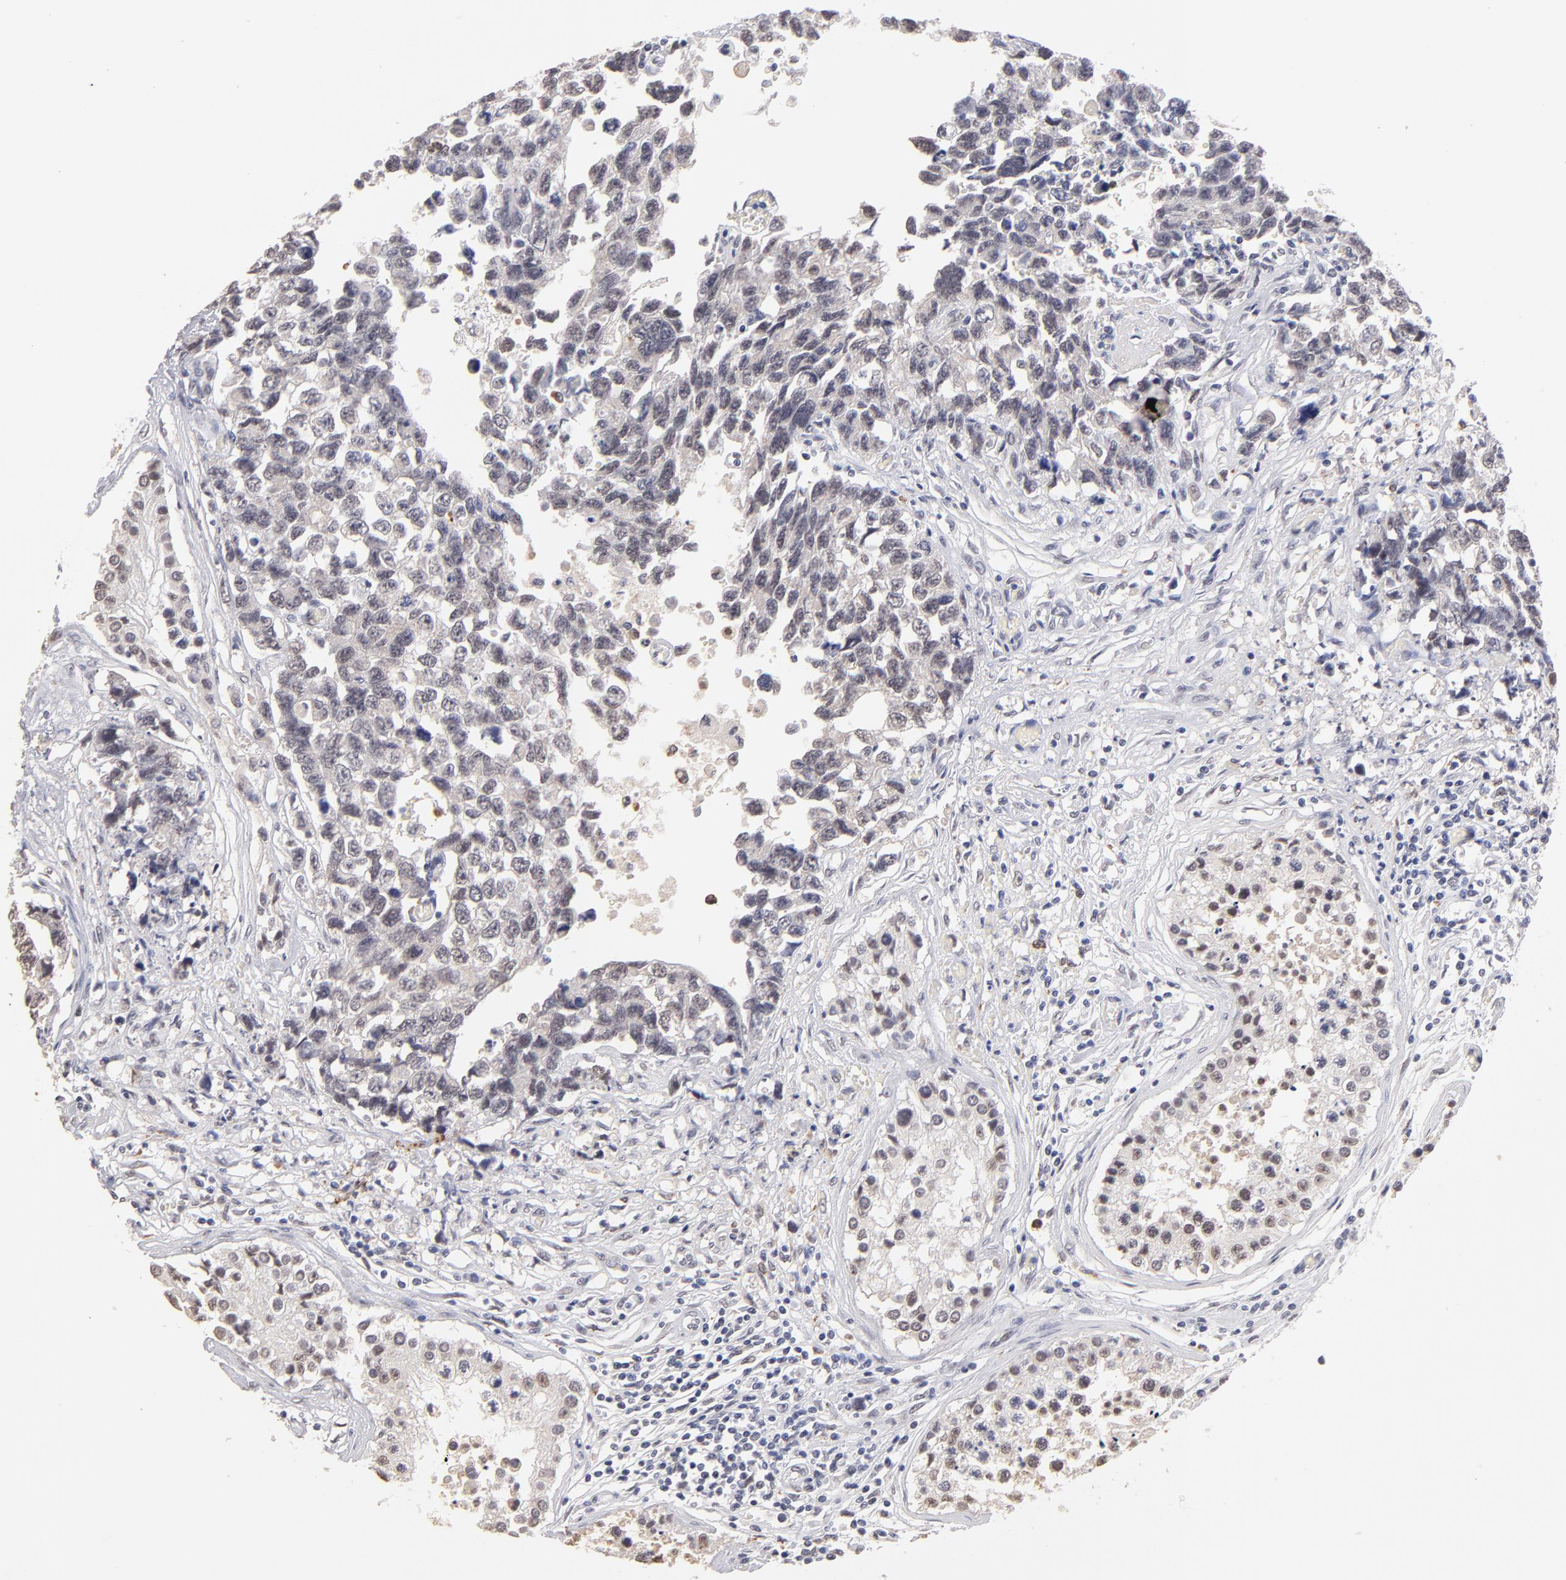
{"staining": {"intensity": "moderate", "quantity": "<25%", "location": "nuclear"}, "tissue": "testis cancer", "cell_type": "Tumor cells", "image_type": "cancer", "snomed": [{"axis": "morphology", "description": "Carcinoma, Embryonal, NOS"}, {"axis": "topography", "description": "Testis"}], "caption": "A brown stain labels moderate nuclear expression of a protein in testis cancer (embryonal carcinoma) tumor cells.", "gene": "MGAM", "patient": {"sex": "male", "age": 31}}